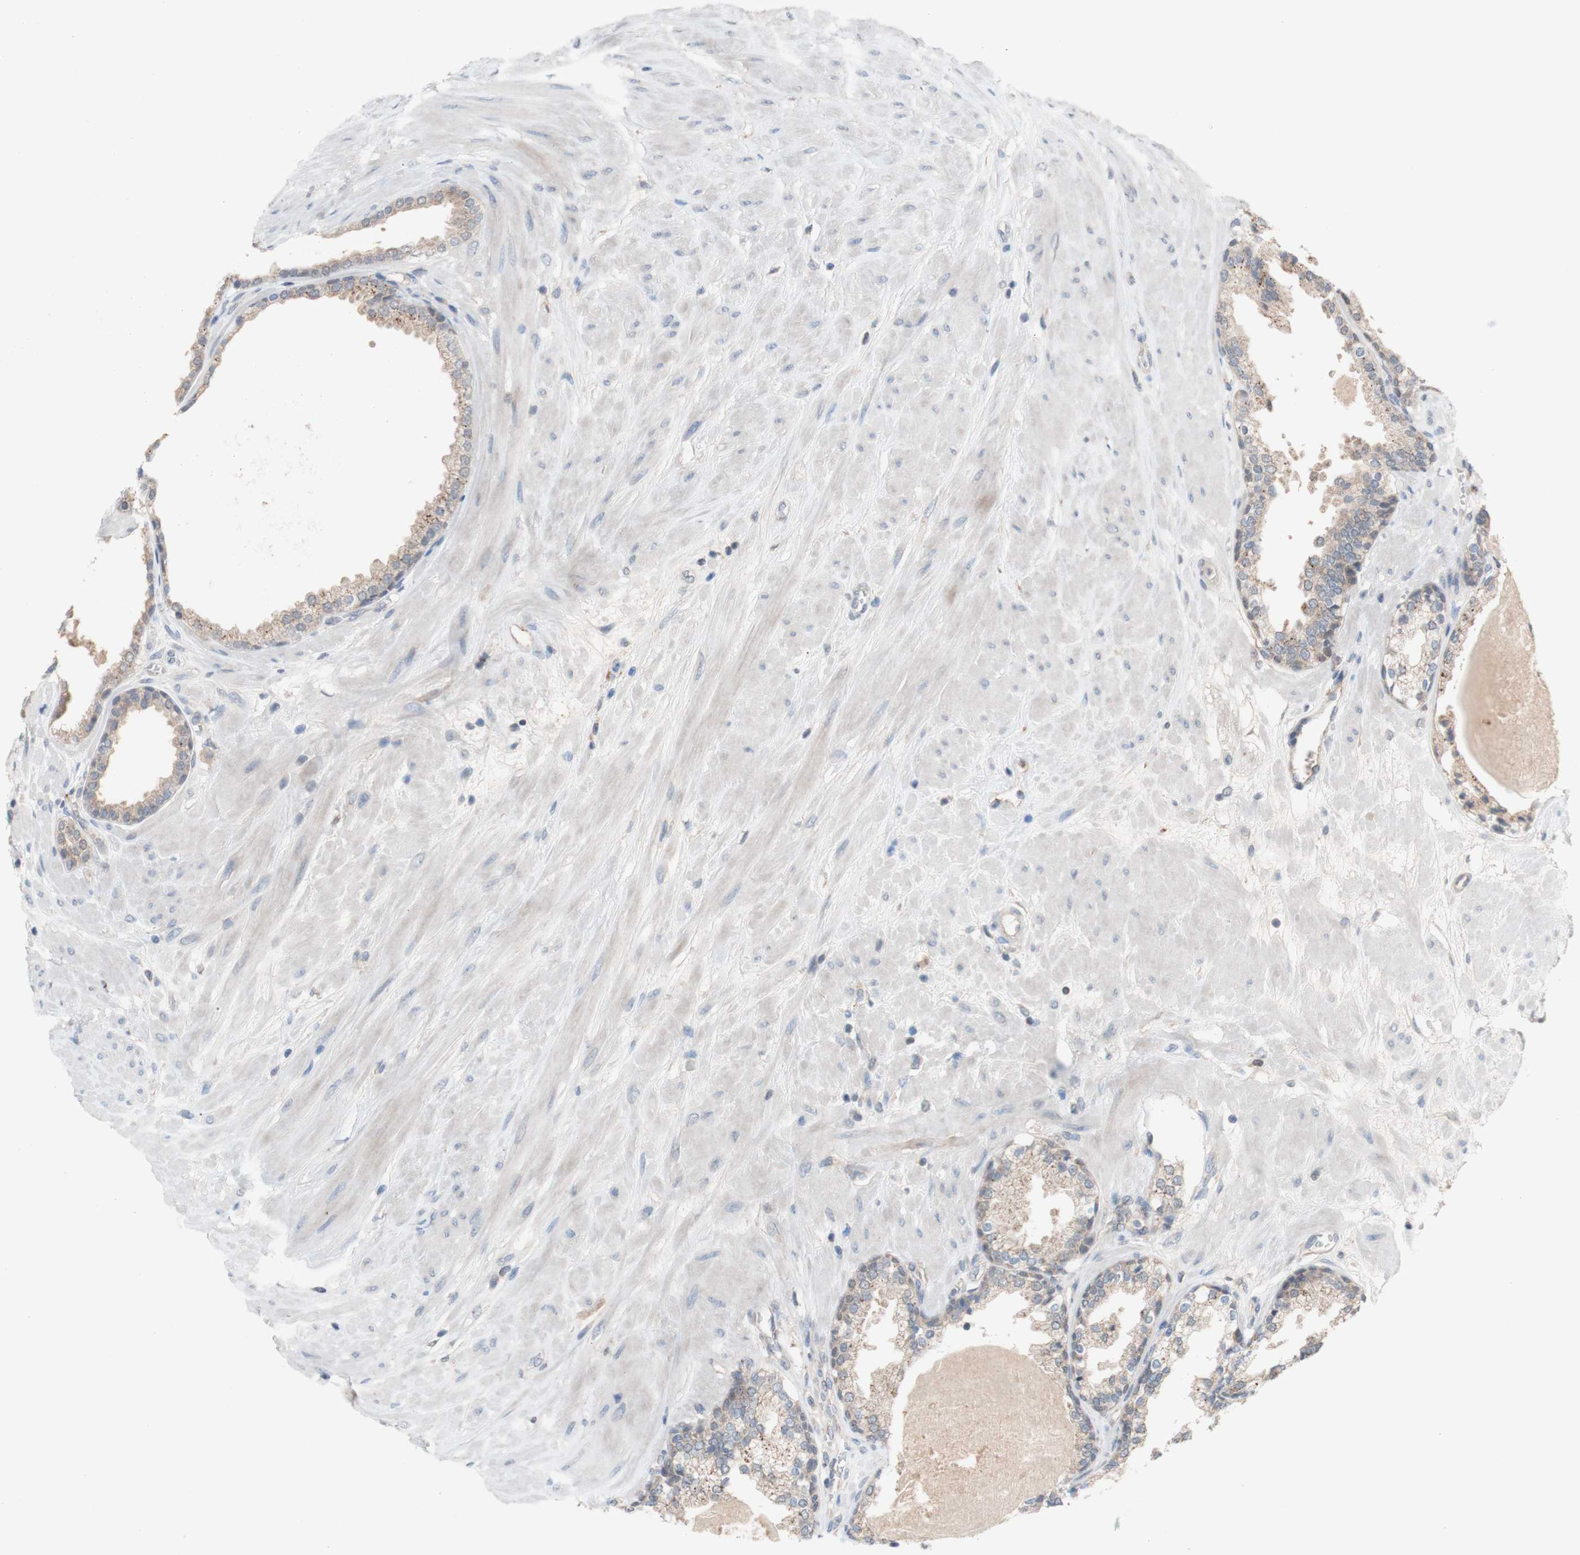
{"staining": {"intensity": "weak", "quantity": ">75%", "location": "cytoplasmic/membranous"}, "tissue": "prostate", "cell_type": "Glandular cells", "image_type": "normal", "snomed": [{"axis": "morphology", "description": "Normal tissue, NOS"}, {"axis": "topography", "description": "Prostate"}], "caption": "A brown stain highlights weak cytoplasmic/membranous expression of a protein in glandular cells of normal human prostate. Ihc stains the protein in brown and the nuclei are stained blue.", "gene": "PEX2", "patient": {"sex": "male", "age": 51}}